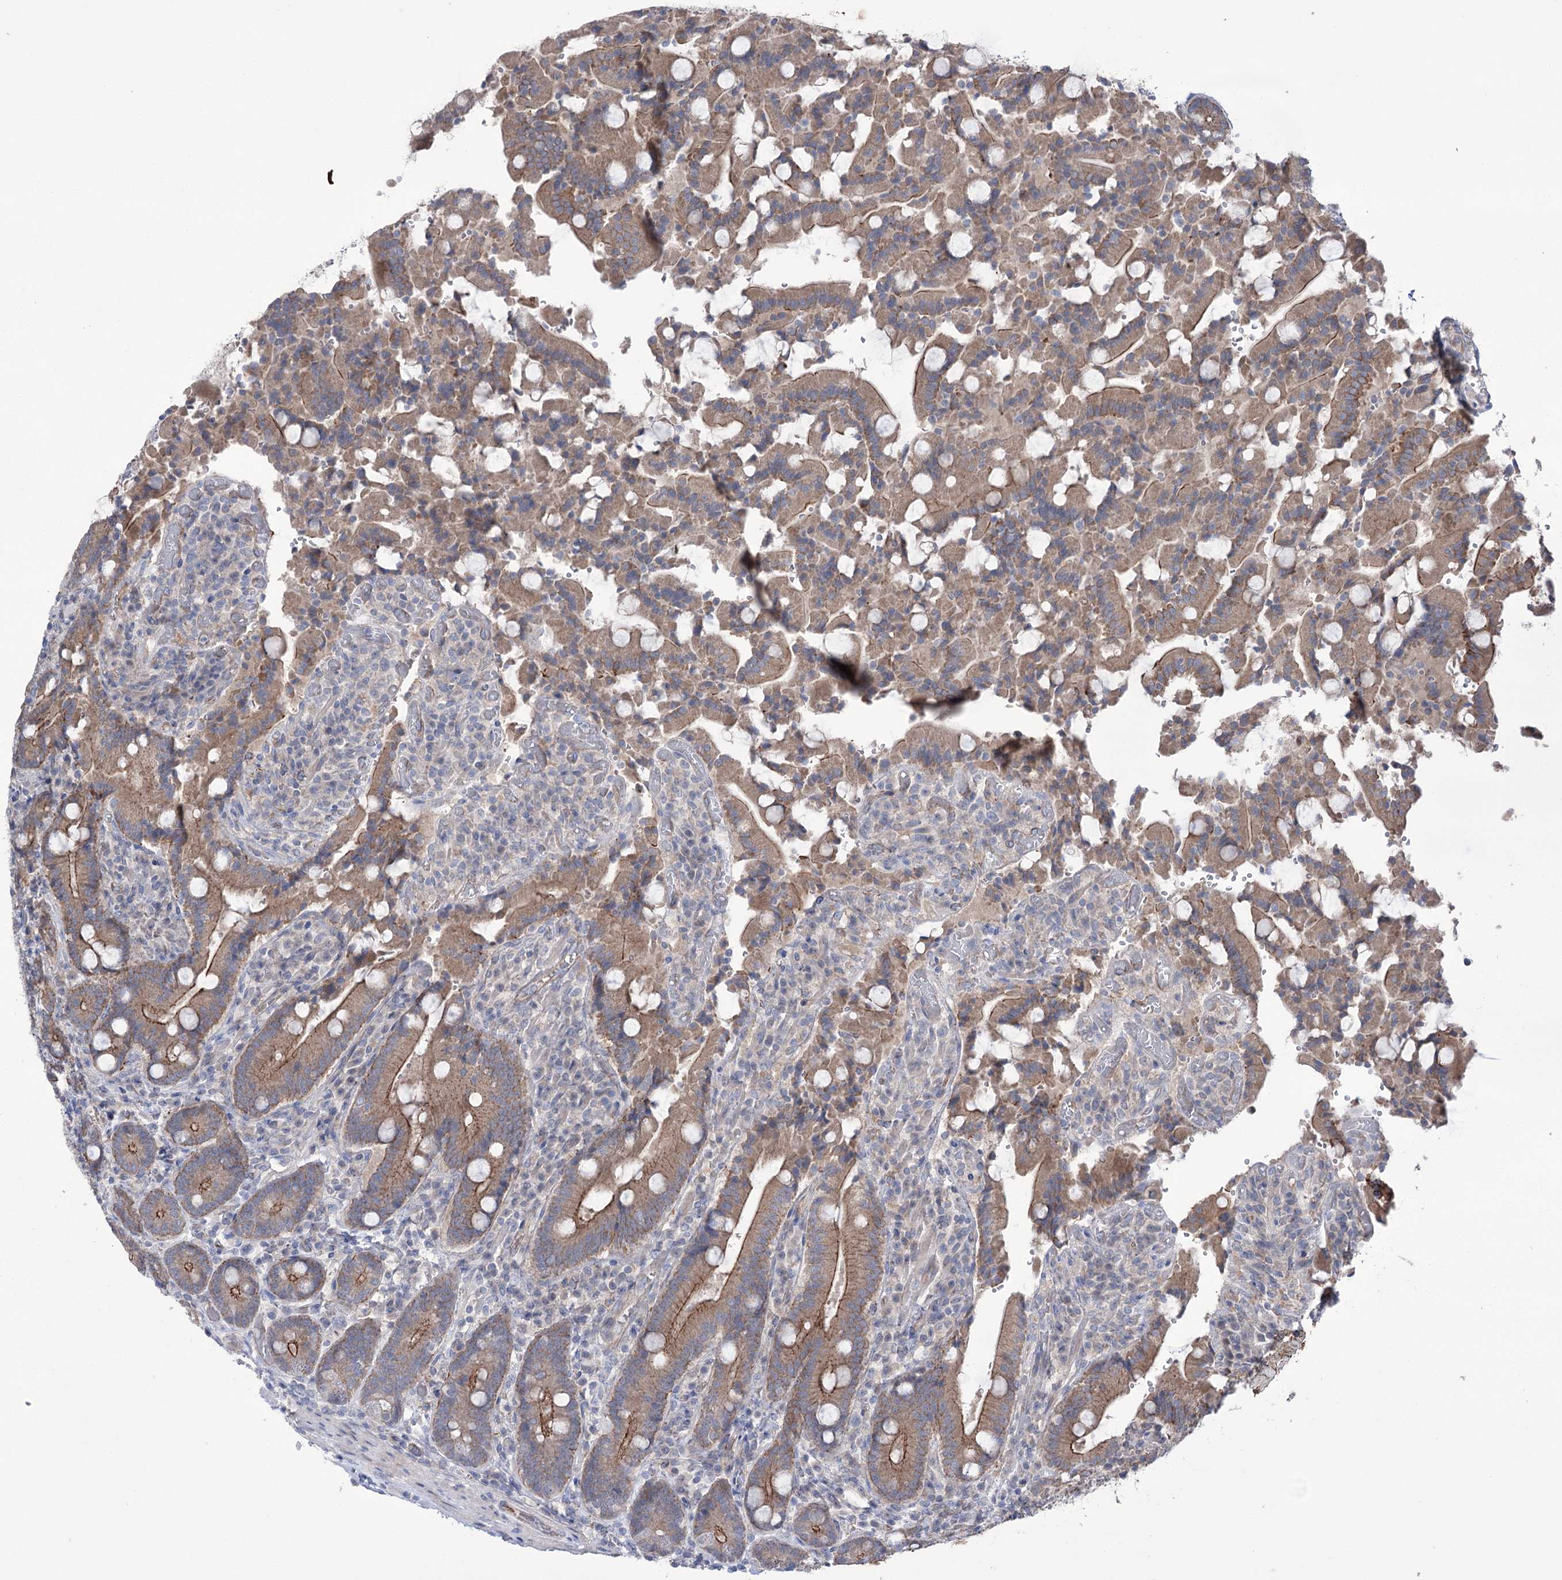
{"staining": {"intensity": "moderate", "quantity": ">75%", "location": "cytoplasmic/membranous"}, "tissue": "duodenum", "cell_type": "Glandular cells", "image_type": "normal", "snomed": [{"axis": "morphology", "description": "Normal tissue, NOS"}, {"axis": "topography", "description": "Duodenum"}], "caption": "About >75% of glandular cells in benign human duodenum demonstrate moderate cytoplasmic/membranous protein positivity as visualized by brown immunohistochemical staining.", "gene": "TRIM71", "patient": {"sex": "female", "age": 62}}